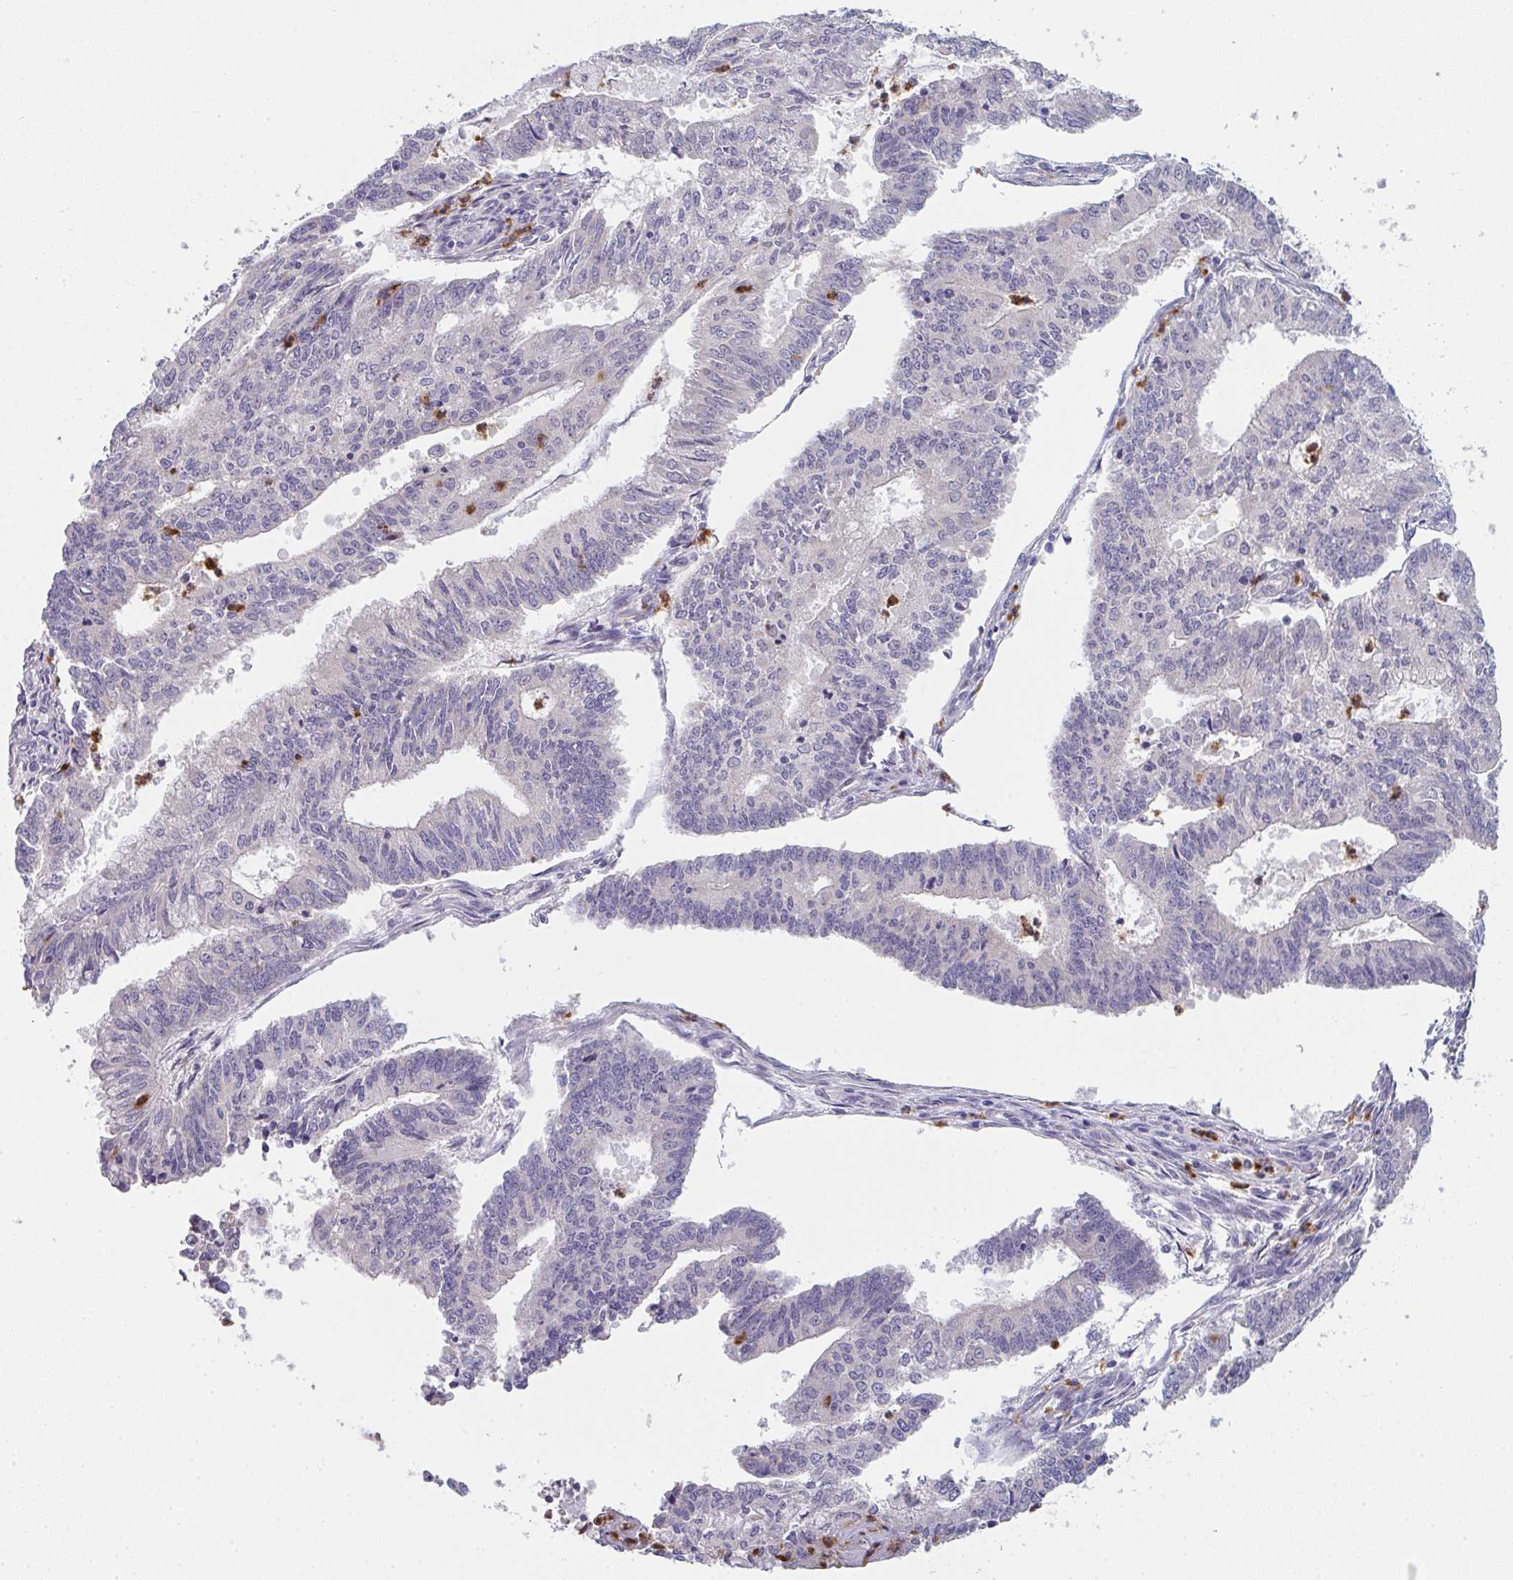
{"staining": {"intensity": "negative", "quantity": "none", "location": "none"}, "tissue": "endometrial cancer", "cell_type": "Tumor cells", "image_type": "cancer", "snomed": [{"axis": "morphology", "description": "Adenocarcinoma, NOS"}, {"axis": "topography", "description": "Endometrium"}], "caption": "This is an IHC micrograph of human endometrial cancer. There is no staining in tumor cells.", "gene": "RIOK1", "patient": {"sex": "female", "age": 61}}